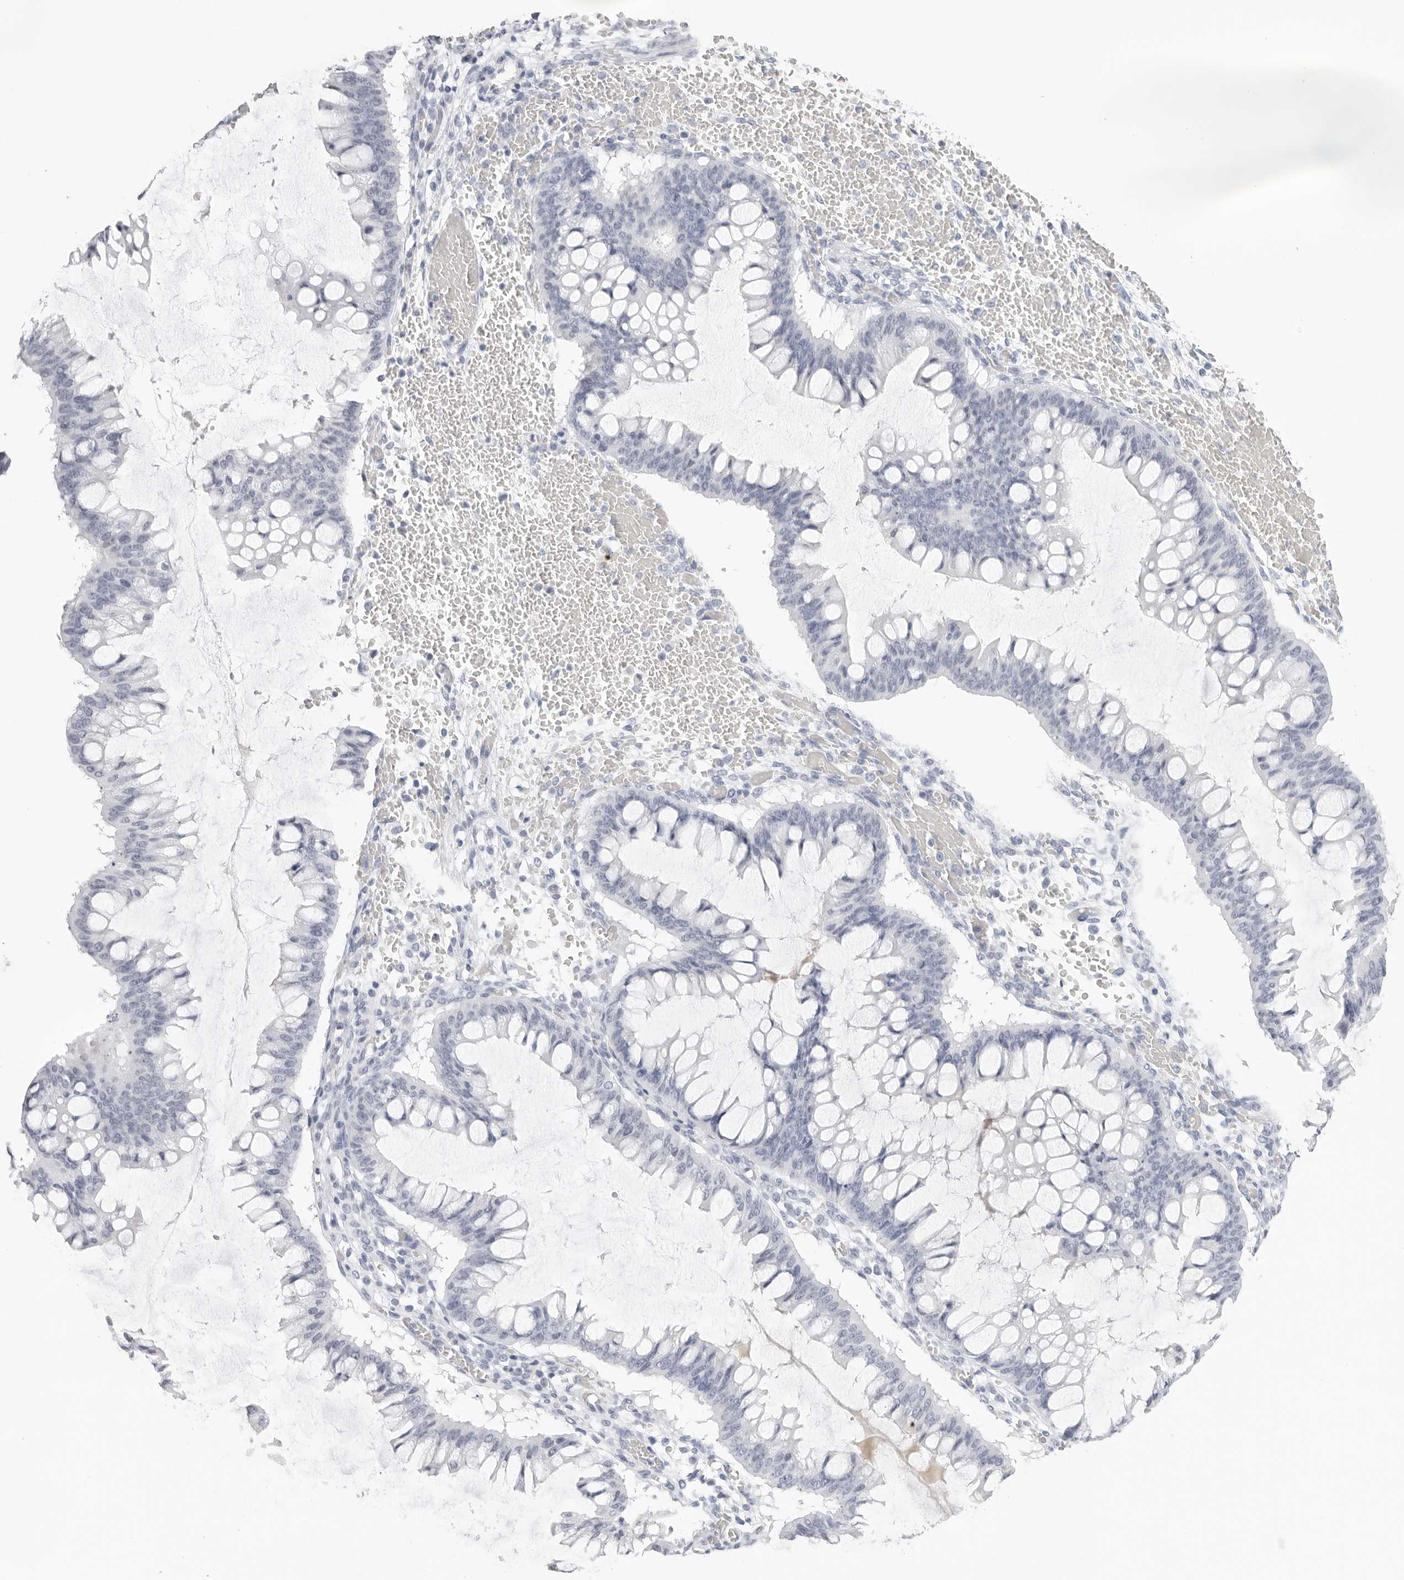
{"staining": {"intensity": "negative", "quantity": "none", "location": "none"}, "tissue": "ovarian cancer", "cell_type": "Tumor cells", "image_type": "cancer", "snomed": [{"axis": "morphology", "description": "Cystadenocarcinoma, mucinous, NOS"}, {"axis": "topography", "description": "Ovary"}], "caption": "This is an immunohistochemistry micrograph of human ovarian cancer (mucinous cystadenocarcinoma). There is no staining in tumor cells.", "gene": "CST5", "patient": {"sex": "female", "age": 73}}